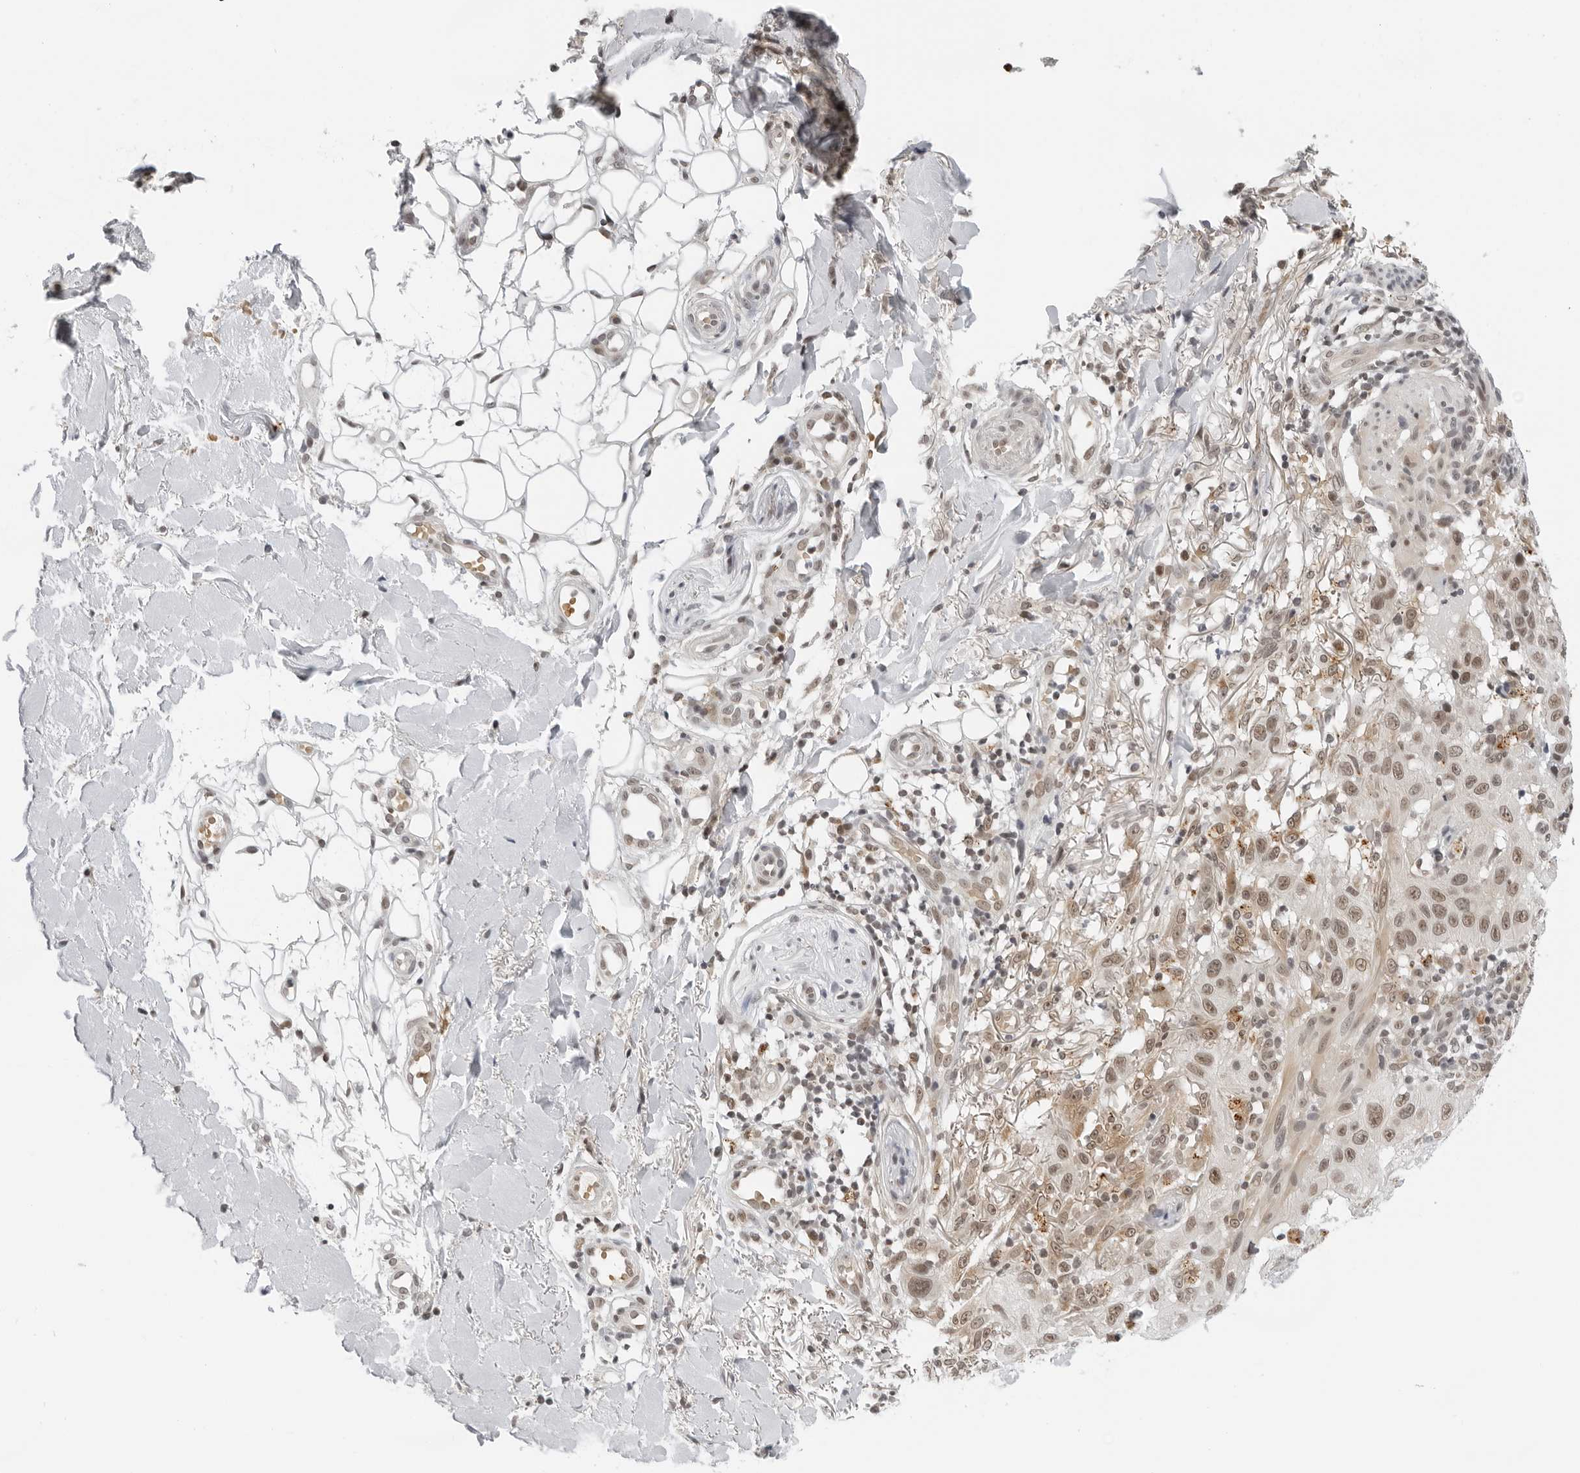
{"staining": {"intensity": "moderate", "quantity": ">75%", "location": "nuclear"}, "tissue": "skin cancer", "cell_type": "Tumor cells", "image_type": "cancer", "snomed": [{"axis": "morphology", "description": "Normal tissue, NOS"}, {"axis": "morphology", "description": "Squamous cell carcinoma, NOS"}, {"axis": "topography", "description": "Skin"}], "caption": "Skin cancer (squamous cell carcinoma) stained with DAB immunohistochemistry (IHC) demonstrates medium levels of moderate nuclear expression in about >75% of tumor cells.", "gene": "TOX4", "patient": {"sex": "female", "age": 96}}